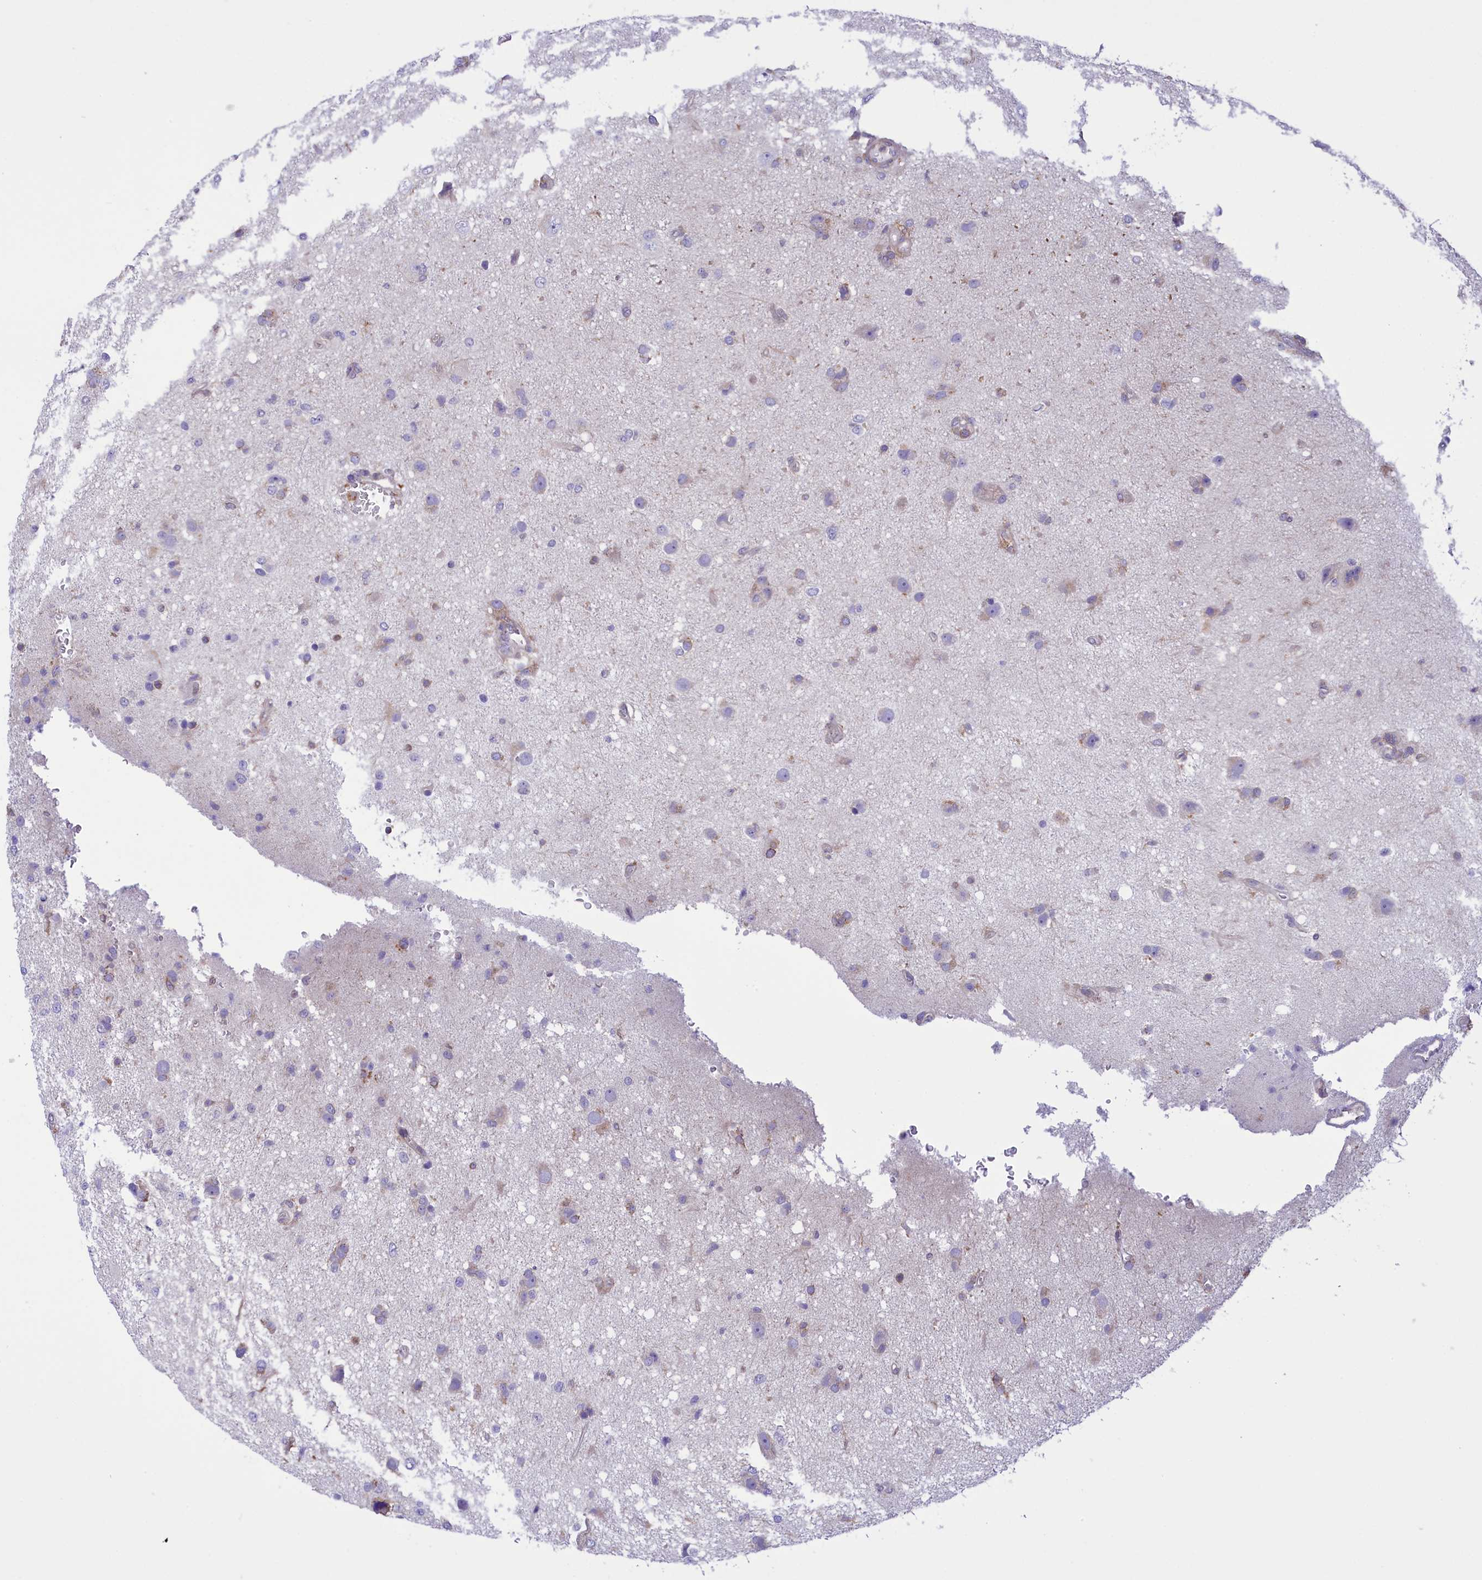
{"staining": {"intensity": "negative", "quantity": "none", "location": "none"}, "tissue": "glioma", "cell_type": "Tumor cells", "image_type": "cancer", "snomed": [{"axis": "morphology", "description": "Glioma, malignant, High grade"}, {"axis": "topography", "description": "Brain"}], "caption": "Tumor cells show no significant staining in glioma.", "gene": "CORO7-PAM16", "patient": {"sex": "female", "age": 57}}